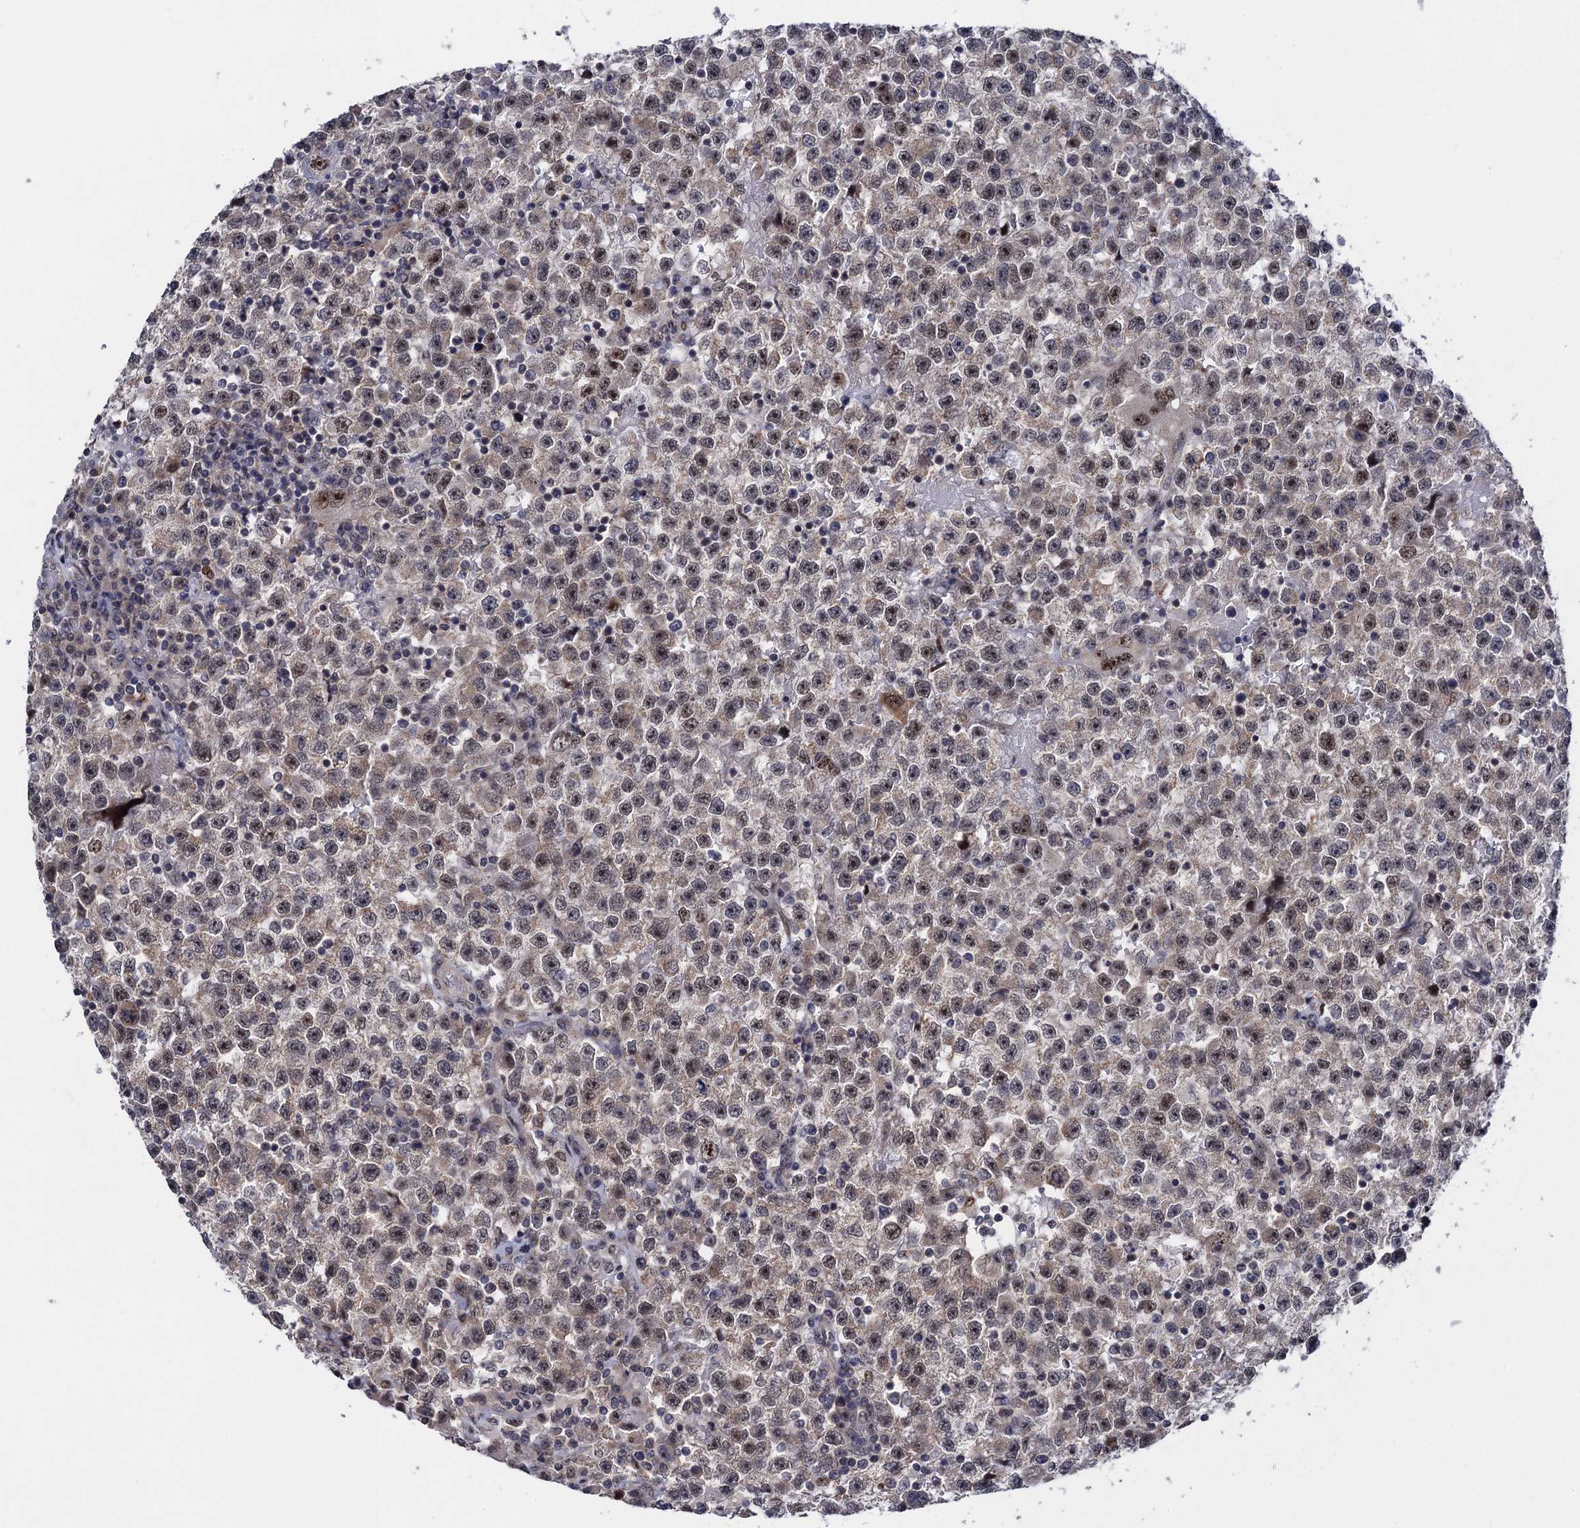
{"staining": {"intensity": "moderate", "quantity": "<25%", "location": "nuclear"}, "tissue": "testis cancer", "cell_type": "Tumor cells", "image_type": "cancer", "snomed": [{"axis": "morphology", "description": "Seminoma, NOS"}, {"axis": "topography", "description": "Testis"}], "caption": "Human testis seminoma stained with a protein marker exhibits moderate staining in tumor cells.", "gene": "ZAR1L", "patient": {"sex": "male", "age": 22}}